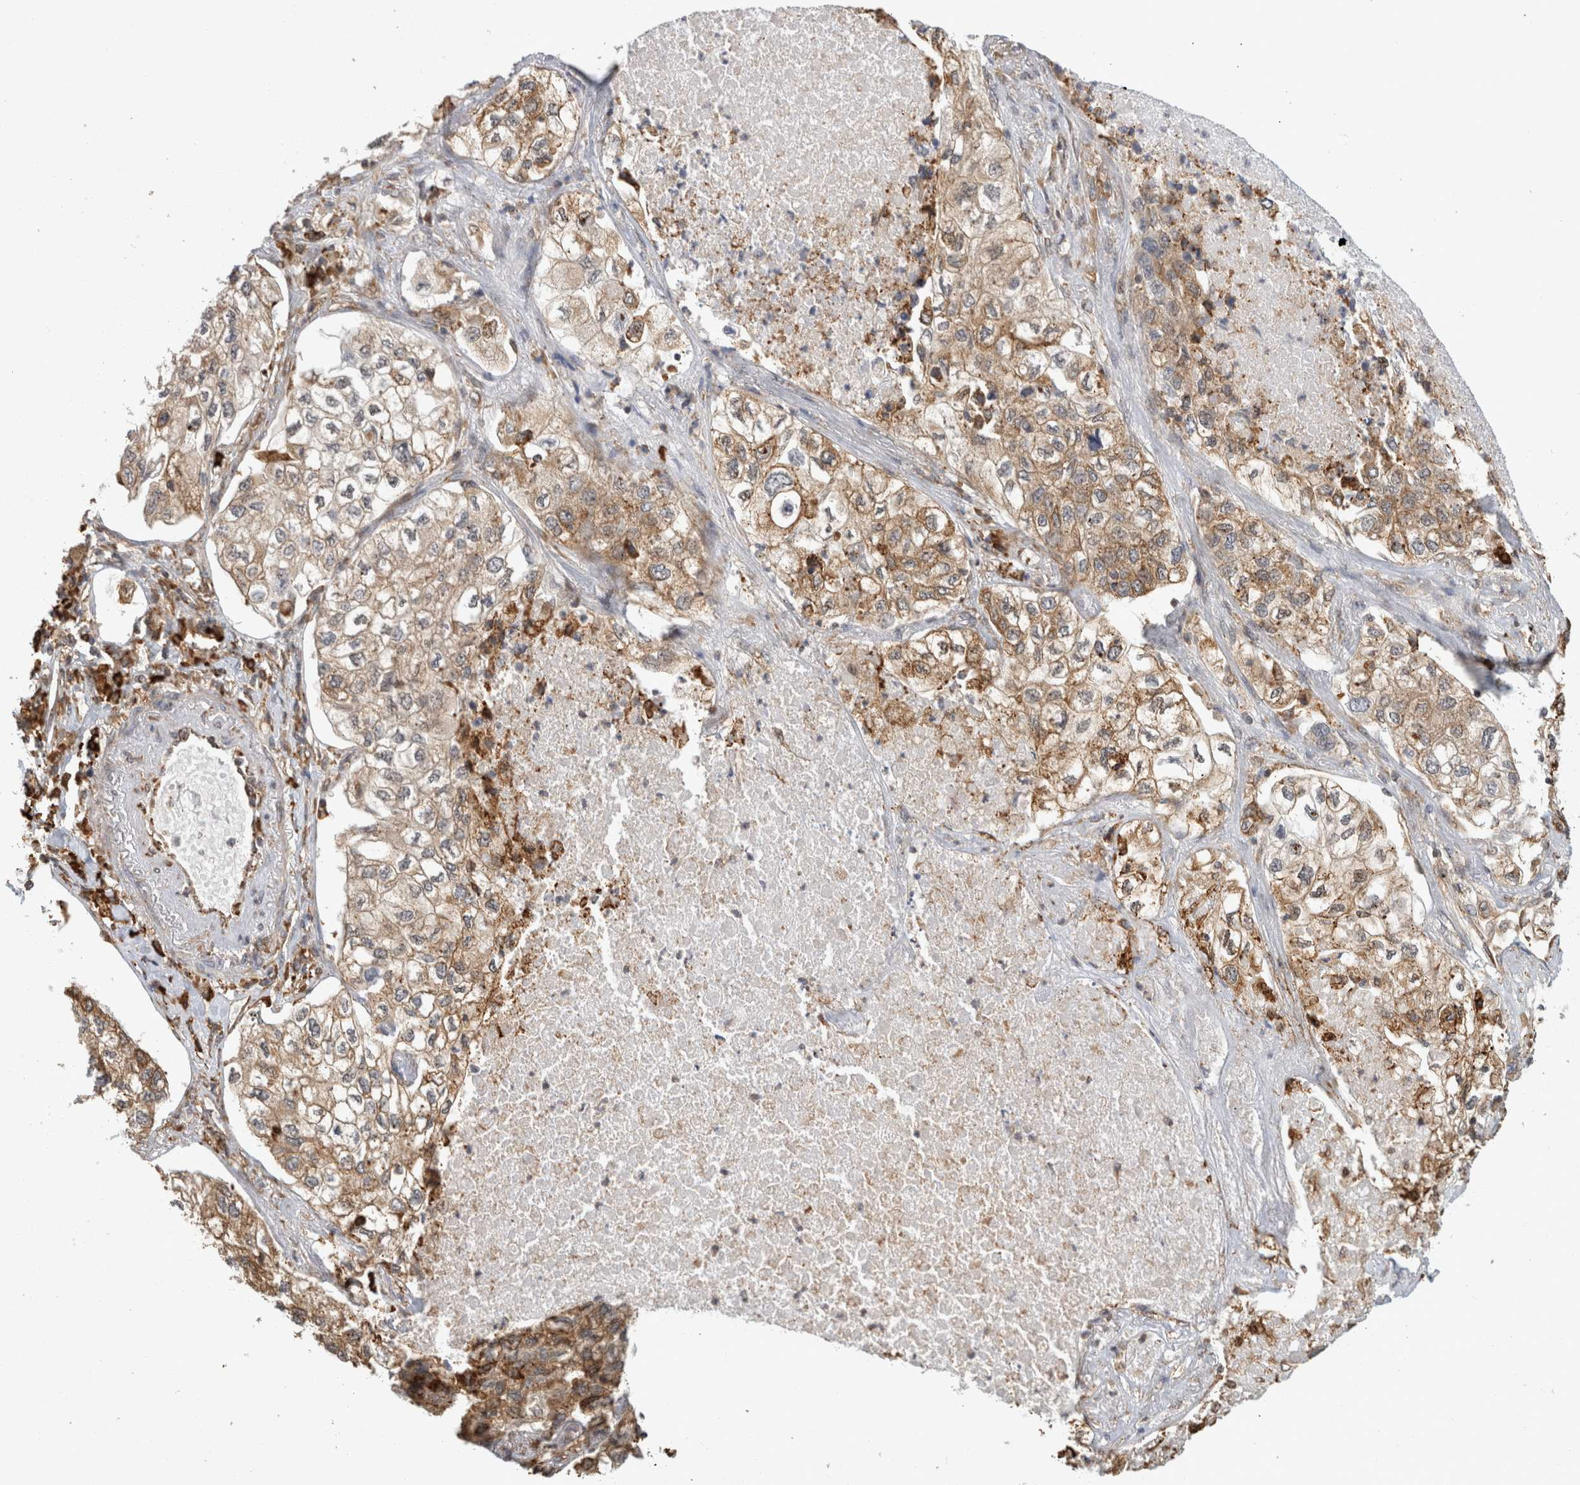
{"staining": {"intensity": "moderate", "quantity": ">75%", "location": "cytoplasmic/membranous"}, "tissue": "lung cancer", "cell_type": "Tumor cells", "image_type": "cancer", "snomed": [{"axis": "morphology", "description": "Adenocarcinoma, NOS"}, {"axis": "topography", "description": "Lung"}], "caption": "Lung cancer stained with a protein marker reveals moderate staining in tumor cells.", "gene": "MS4A7", "patient": {"sex": "male", "age": 63}}